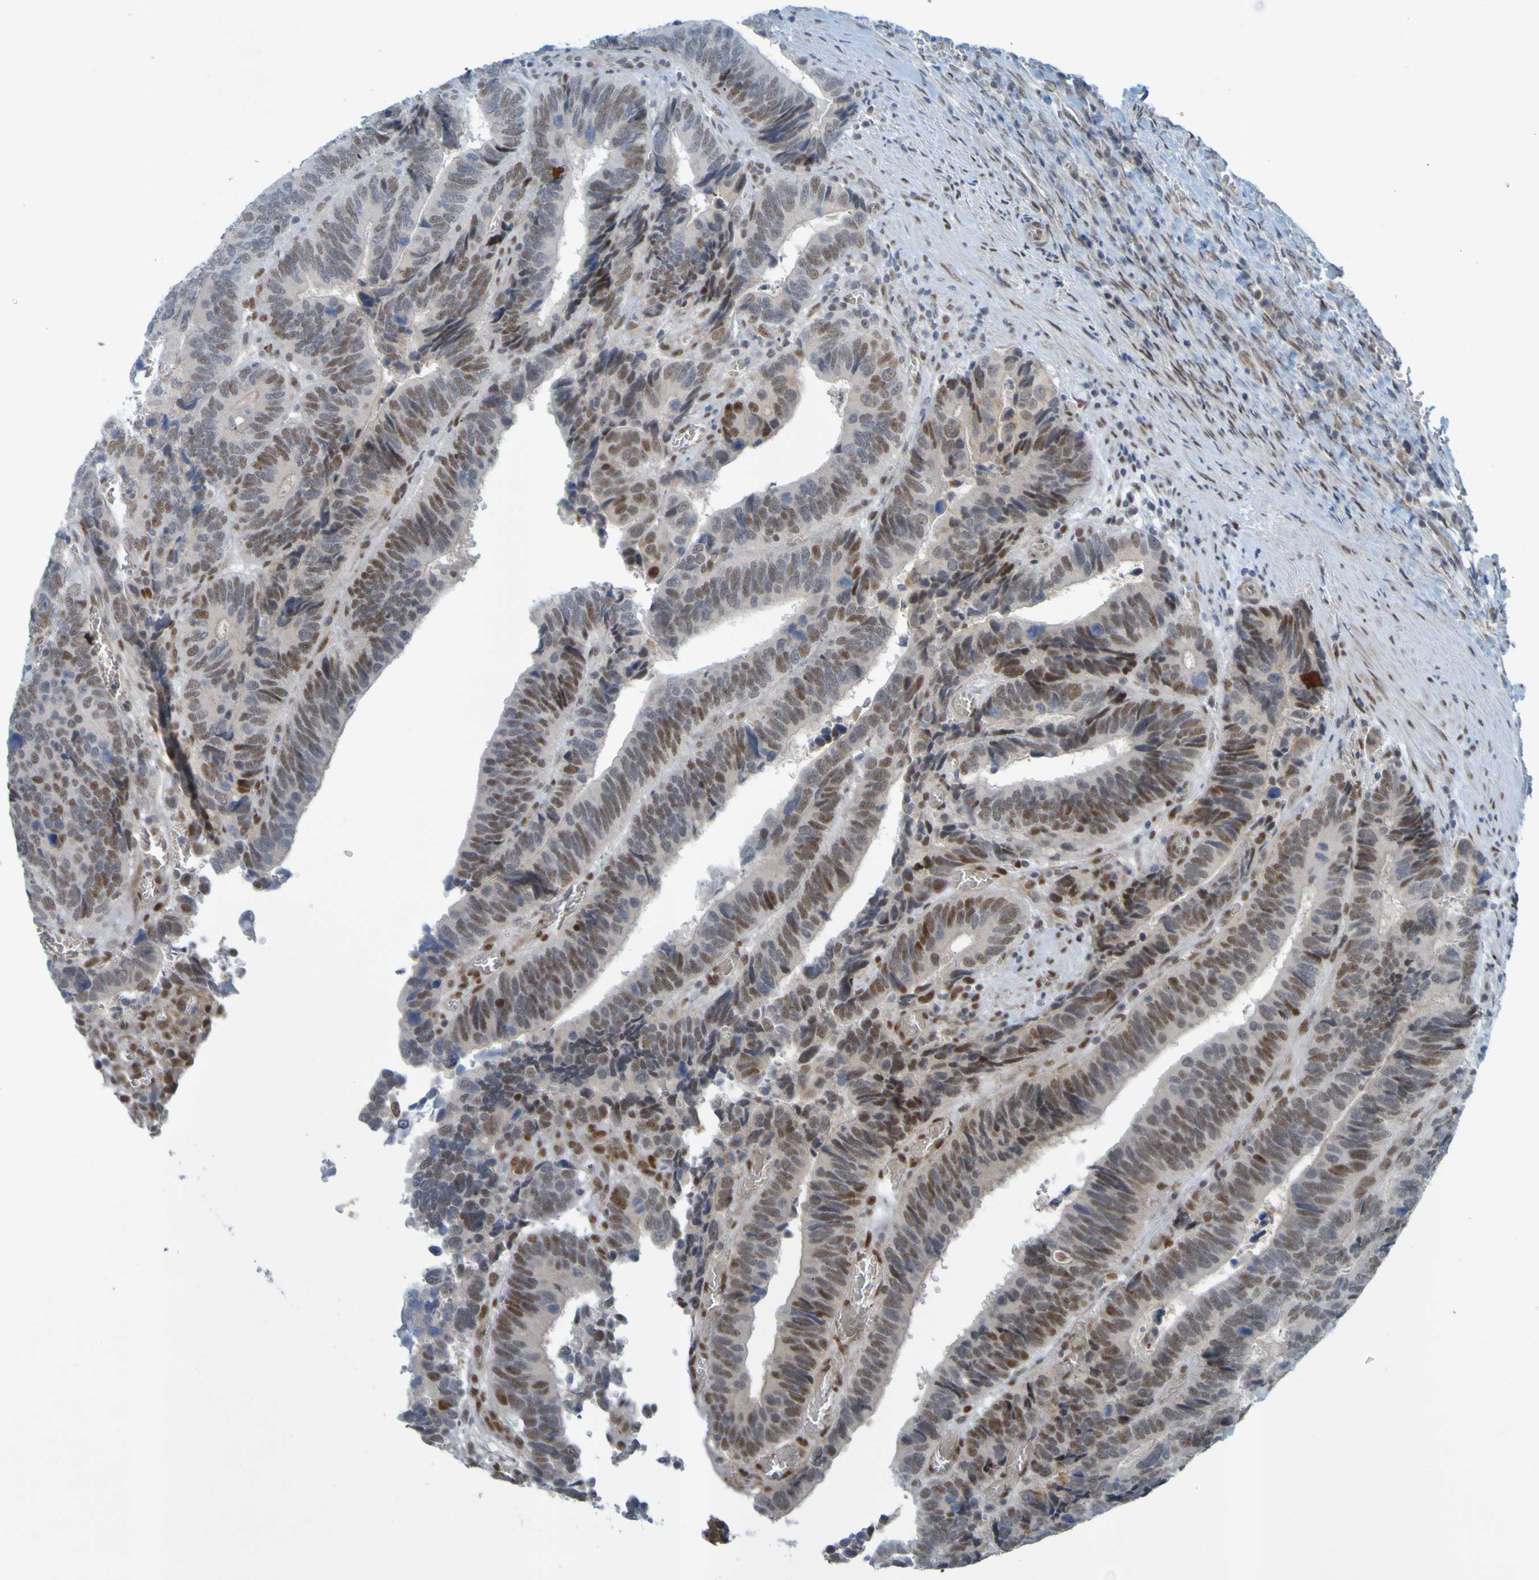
{"staining": {"intensity": "moderate", "quantity": ">75%", "location": "nuclear"}, "tissue": "colorectal cancer", "cell_type": "Tumor cells", "image_type": "cancer", "snomed": [{"axis": "morphology", "description": "Adenocarcinoma, NOS"}, {"axis": "topography", "description": "Colon"}], "caption": "Tumor cells show medium levels of moderate nuclear positivity in approximately >75% of cells in colorectal adenocarcinoma.", "gene": "MCPH1", "patient": {"sex": "male", "age": 72}}